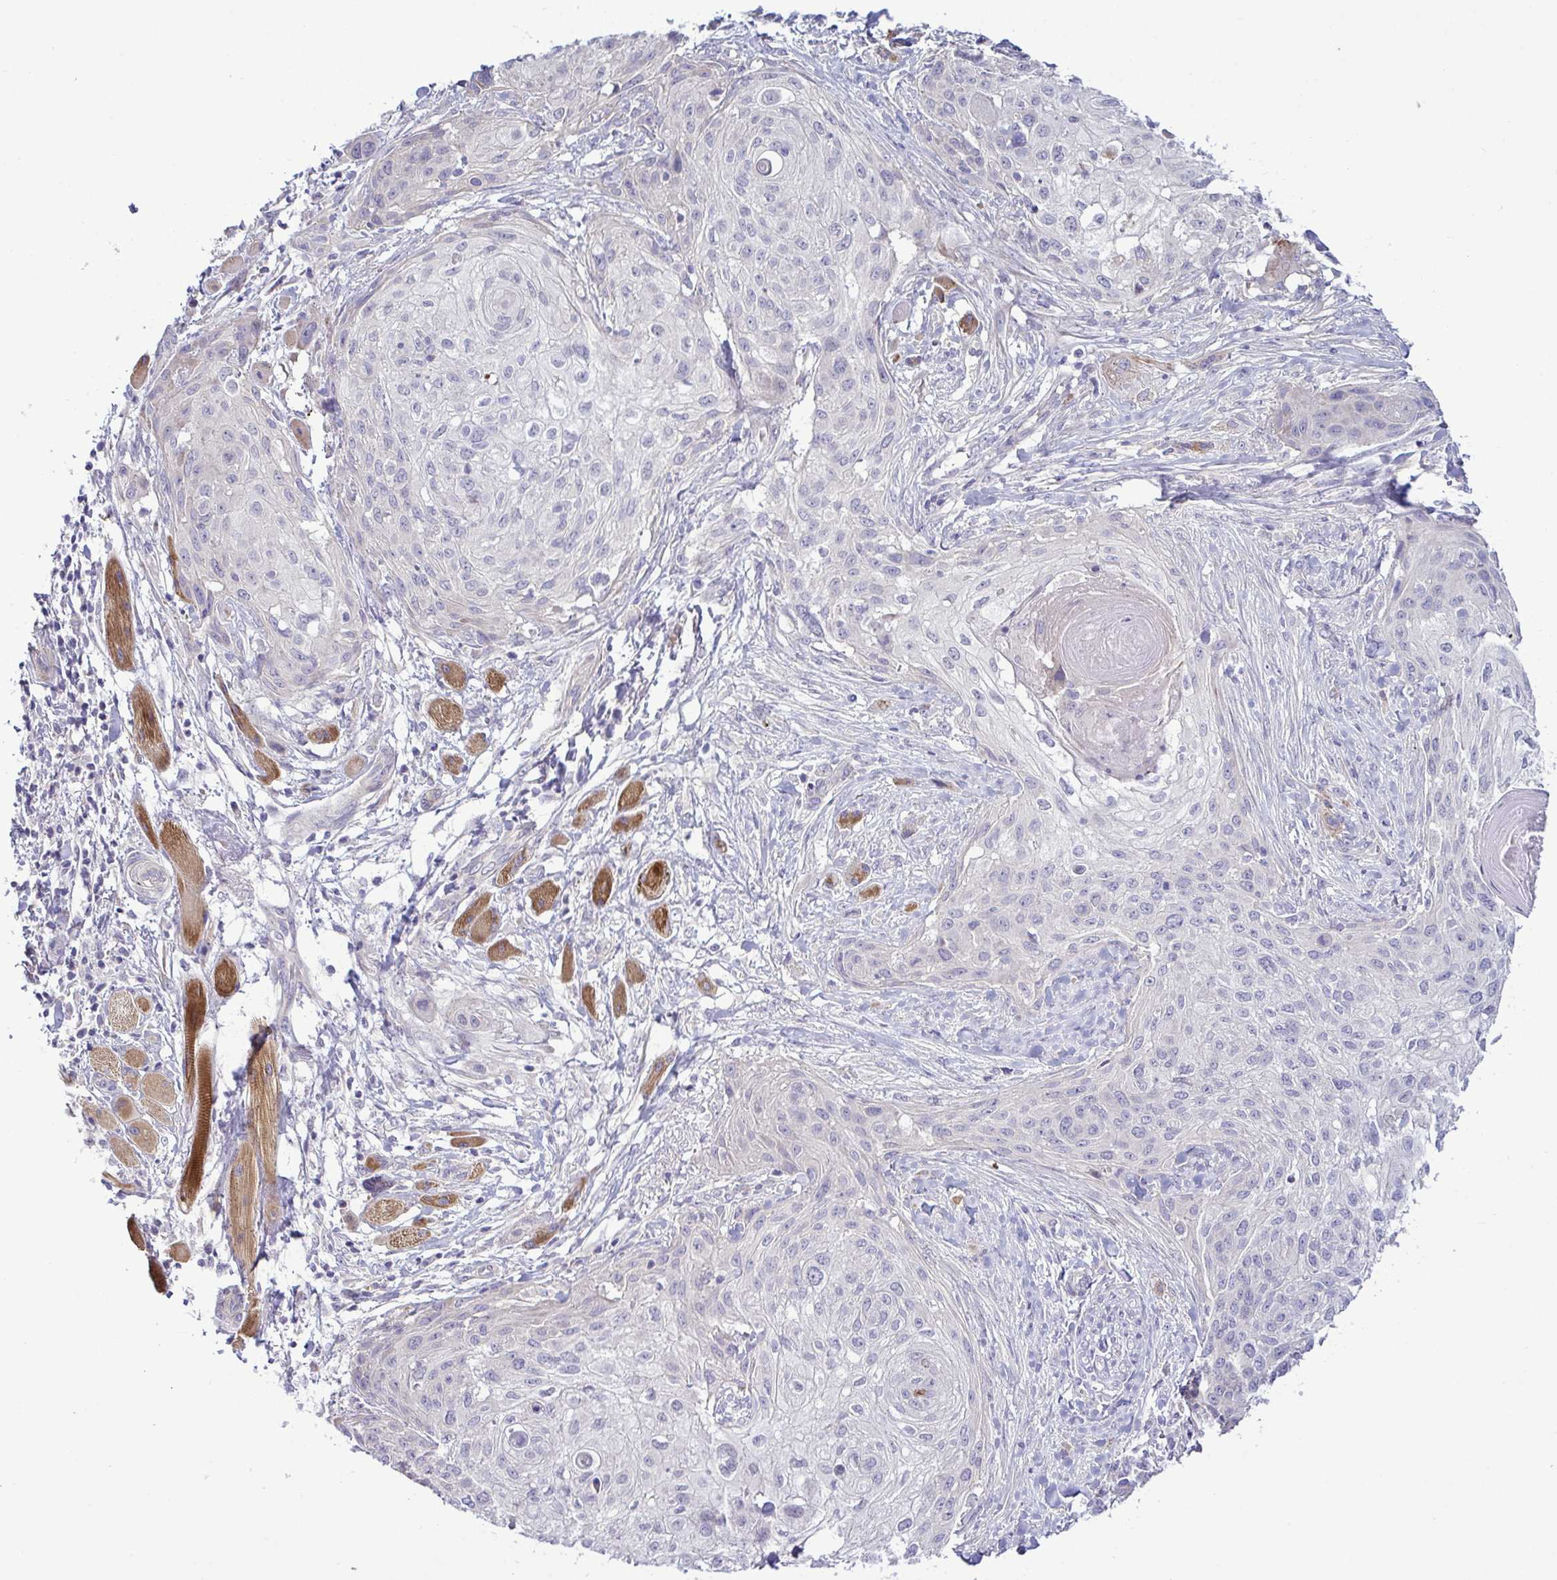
{"staining": {"intensity": "negative", "quantity": "none", "location": "none"}, "tissue": "skin cancer", "cell_type": "Tumor cells", "image_type": "cancer", "snomed": [{"axis": "morphology", "description": "Squamous cell carcinoma, NOS"}, {"axis": "topography", "description": "Skin"}], "caption": "DAB immunohistochemical staining of skin squamous cell carcinoma reveals no significant positivity in tumor cells. The staining was performed using DAB to visualize the protein expression in brown, while the nuclei were stained in blue with hematoxylin (Magnification: 20x).", "gene": "SYNPO2L", "patient": {"sex": "female", "age": 87}}